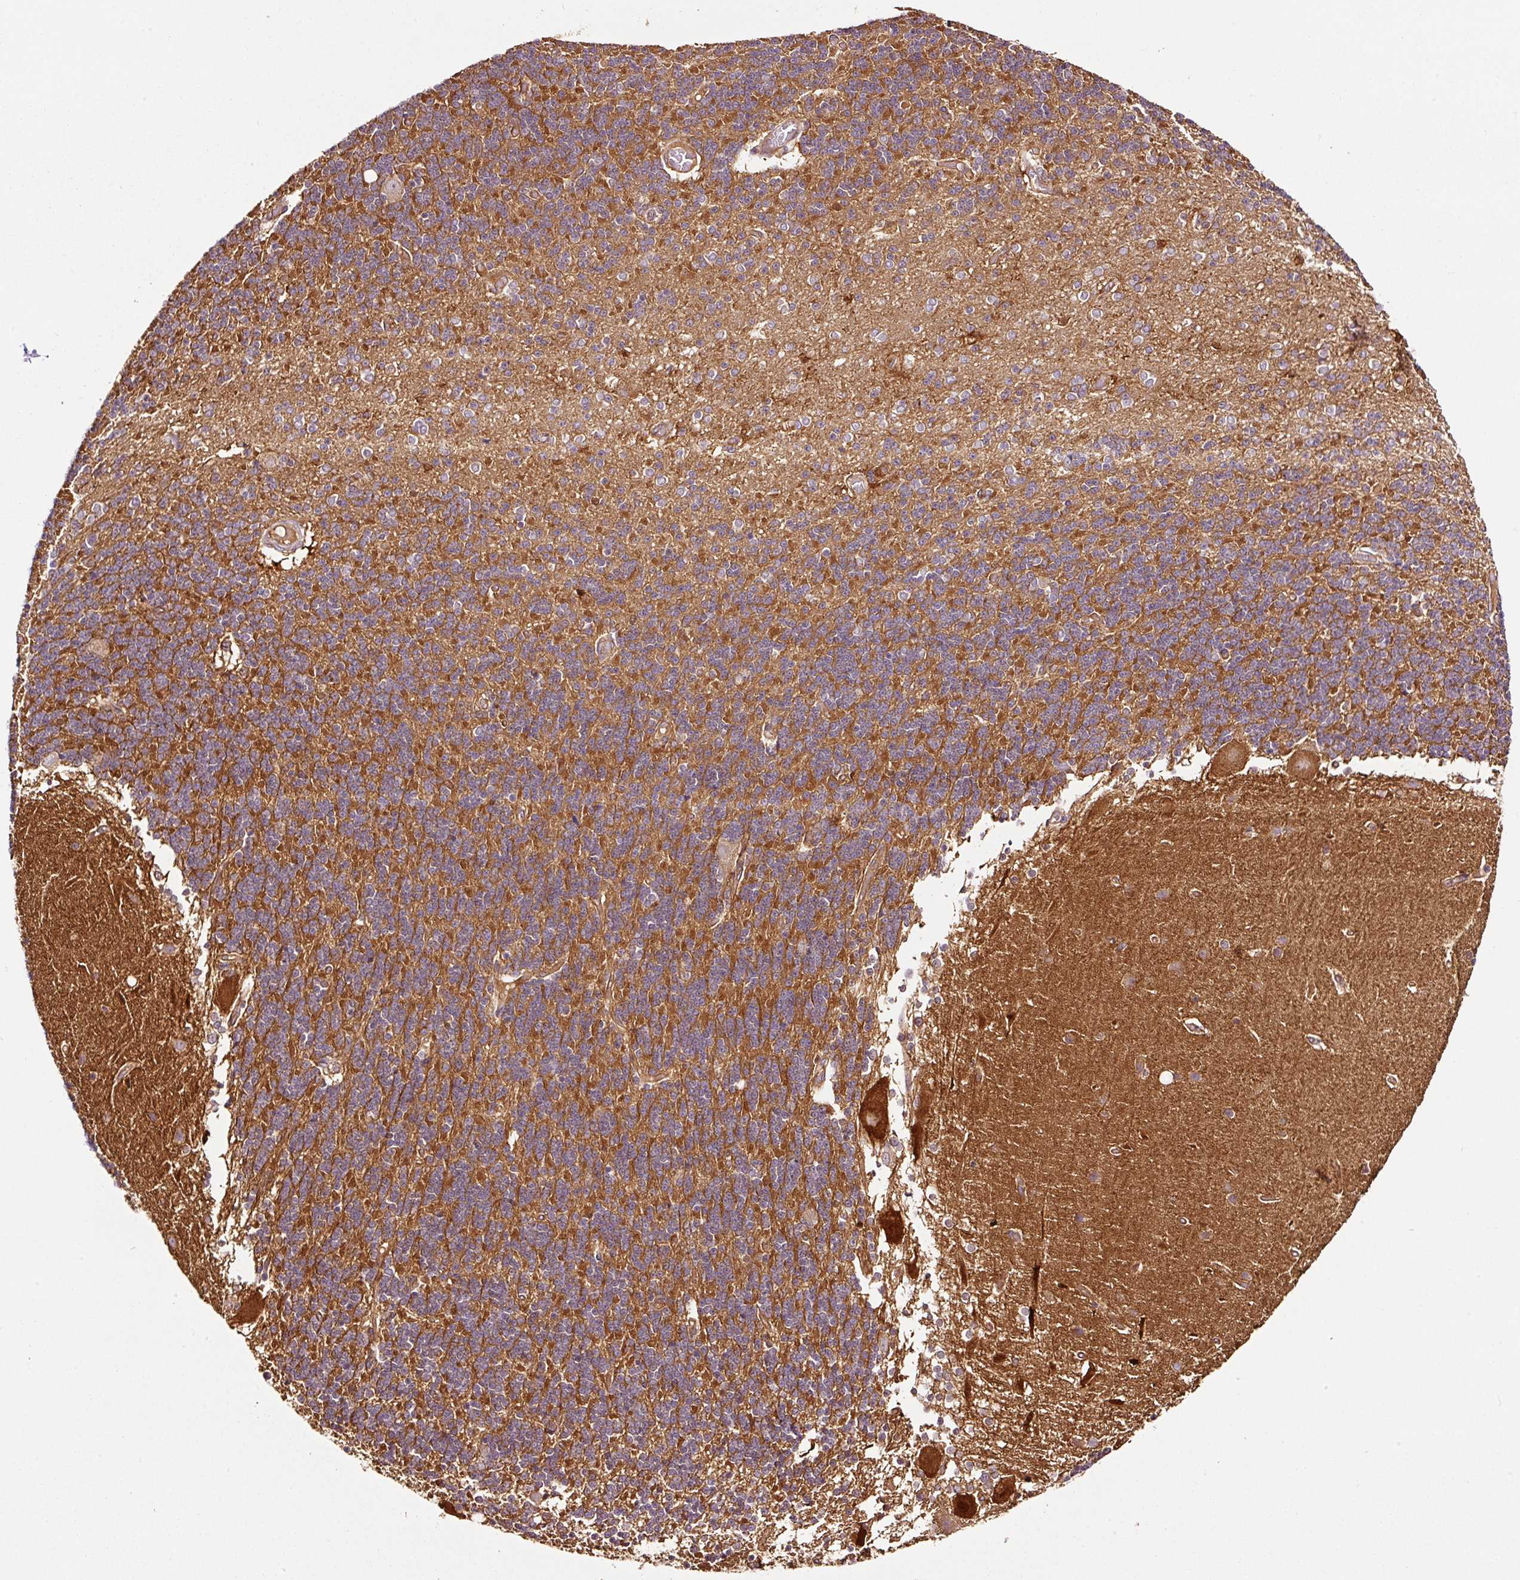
{"staining": {"intensity": "strong", "quantity": ">75%", "location": "cytoplasmic/membranous"}, "tissue": "cerebellum", "cell_type": "Cells in granular layer", "image_type": "normal", "snomed": [{"axis": "morphology", "description": "Normal tissue, NOS"}, {"axis": "topography", "description": "Cerebellum"}], "caption": "DAB (3,3'-diaminobenzidine) immunohistochemical staining of unremarkable human cerebellum shows strong cytoplasmic/membranous protein staining in approximately >75% of cells in granular layer. (brown staining indicates protein expression, while blue staining denotes nuclei).", "gene": "METAP1", "patient": {"sex": "female", "age": 54}}